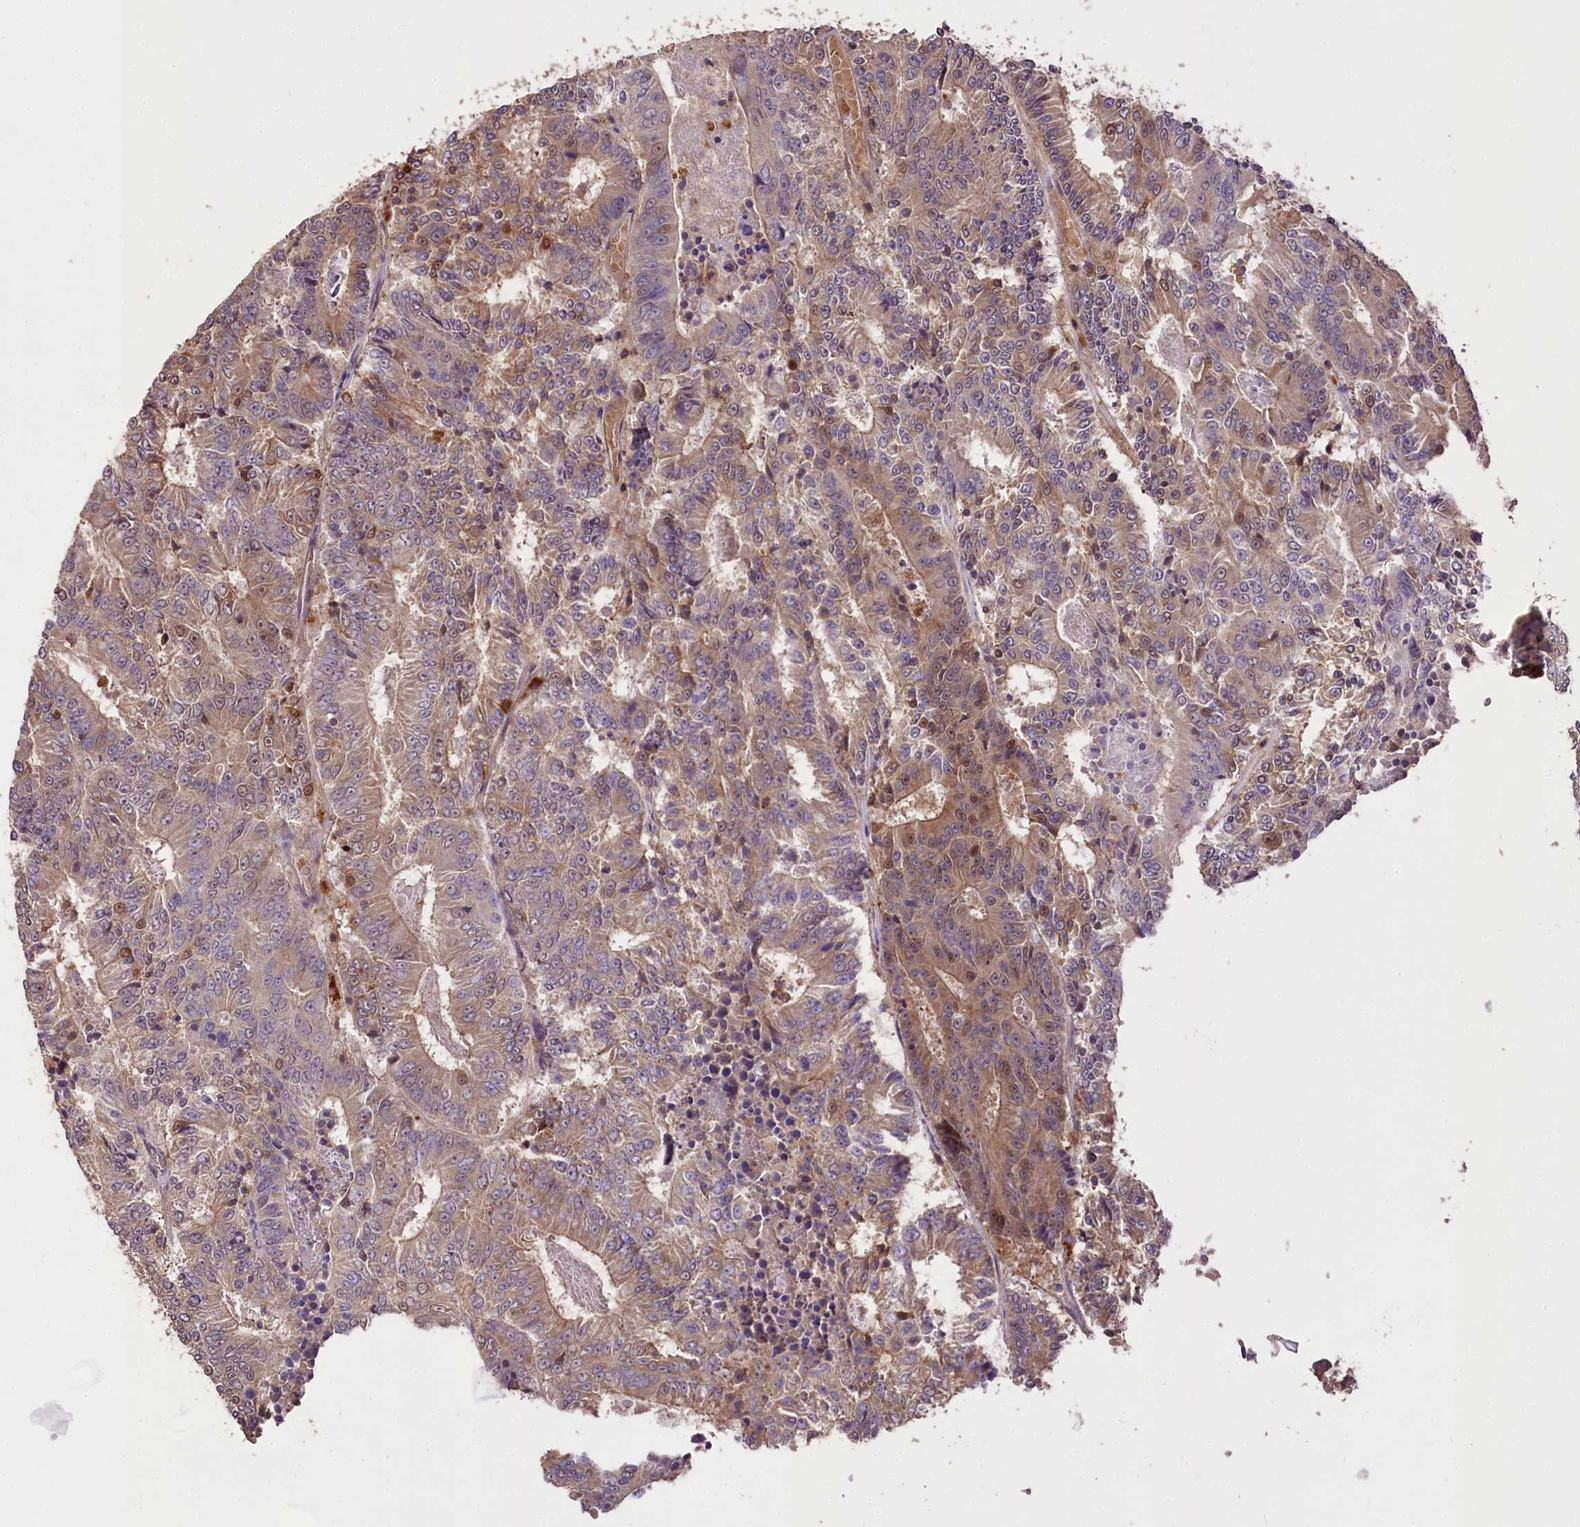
{"staining": {"intensity": "moderate", "quantity": "<25%", "location": "cytoplasmic/membranous,nuclear"}, "tissue": "colorectal cancer", "cell_type": "Tumor cells", "image_type": "cancer", "snomed": [{"axis": "morphology", "description": "Adenocarcinoma, NOS"}, {"axis": "topography", "description": "Colon"}], "caption": "Colorectal cancer tissue exhibits moderate cytoplasmic/membranous and nuclear positivity in approximately <25% of tumor cells (brown staining indicates protein expression, while blue staining denotes nuclei).", "gene": "SERGEF", "patient": {"sex": "male", "age": 83}}